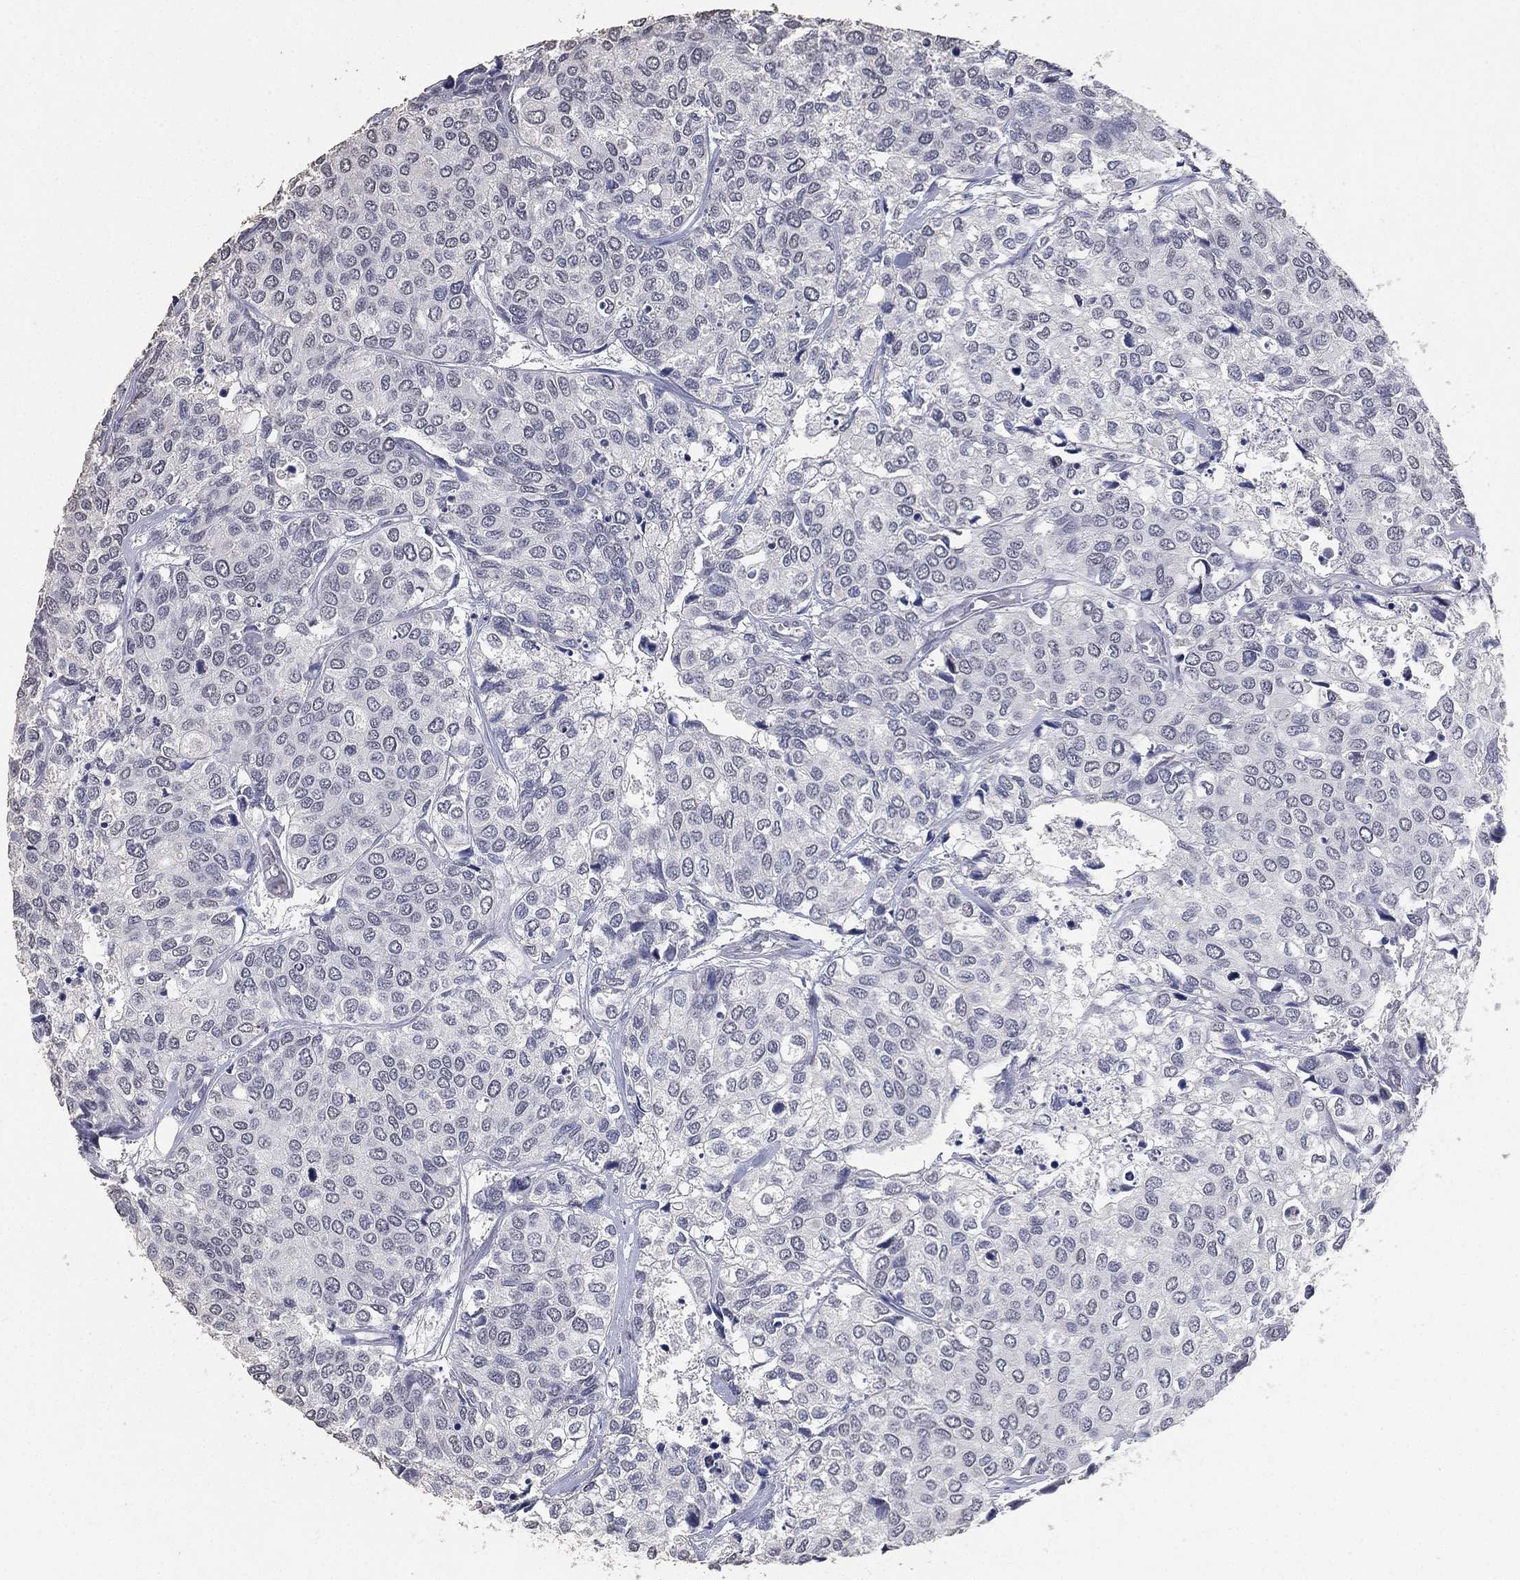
{"staining": {"intensity": "negative", "quantity": "none", "location": "none"}, "tissue": "urothelial cancer", "cell_type": "Tumor cells", "image_type": "cancer", "snomed": [{"axis": "morphology", "description": "Urothelial carcinoma, High grade"}, {"axis": "topography", "description": "Urinary bladder"}], "caption": "Human urothelial cancer stained for a protein using immunohistochemistry demonstrates no expression in tumor cells.", "gene": "DSG1", "patient": {"sex": "male", "age": 73}}